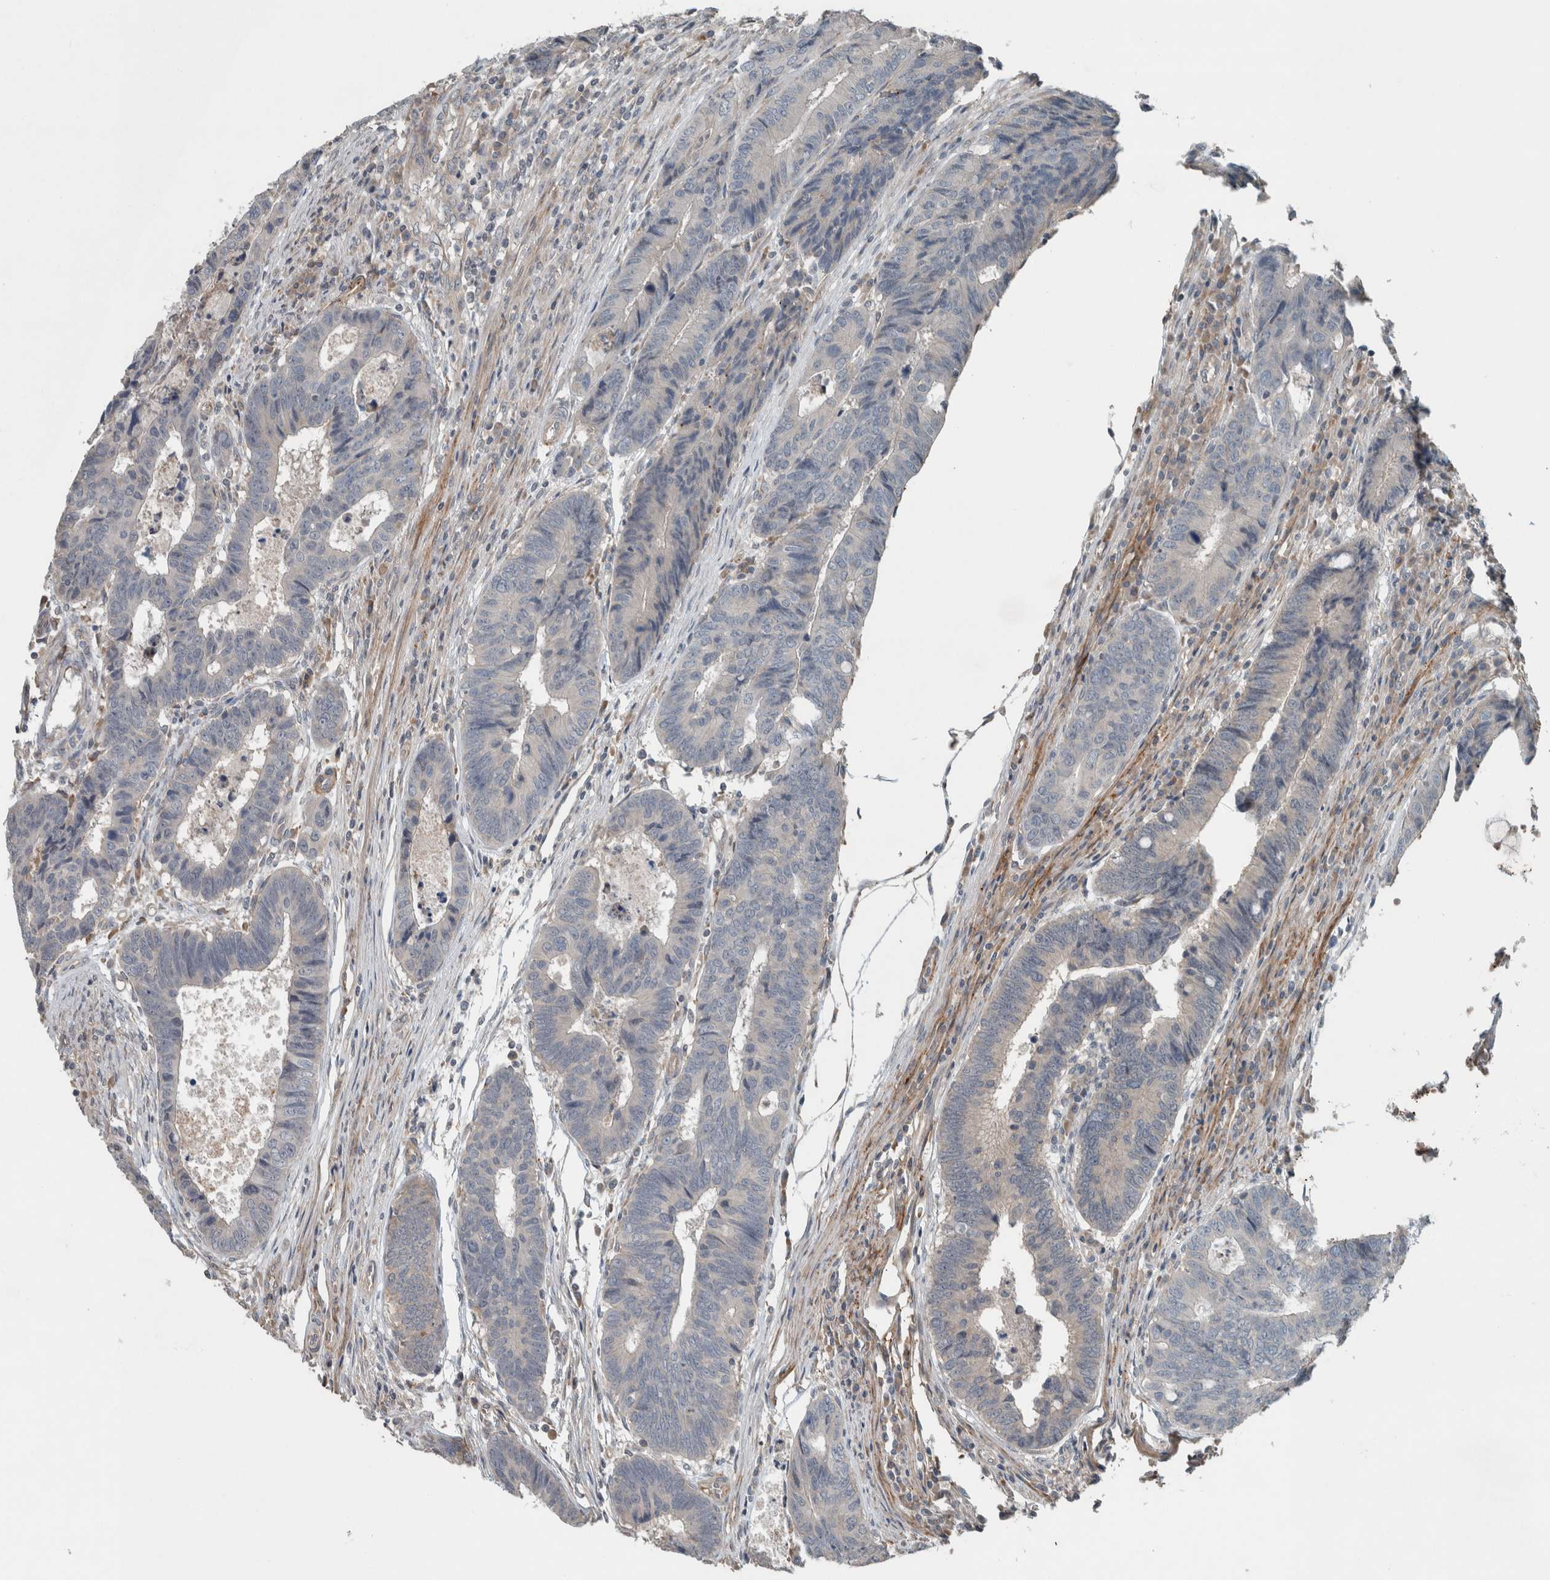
{"staining": {"intensity": "negative", "quantity": "none", "location": "none"}, "tissue": "colorectal cancer", "cell_type": "Tumor cells", "image_type": "cancer", "snomed": [{"axis": "morphology", "description": "Adenocarcinoma, NOS"}, {"axis": "topography", "description": "Rectum"}], "caption": "Colorectal adenocarcinoma was stained to show a protein in brown. There is no significant positivity in tumor cells.", "gene": "JADE2", "patient": {"sex": "male", "age": 84}}